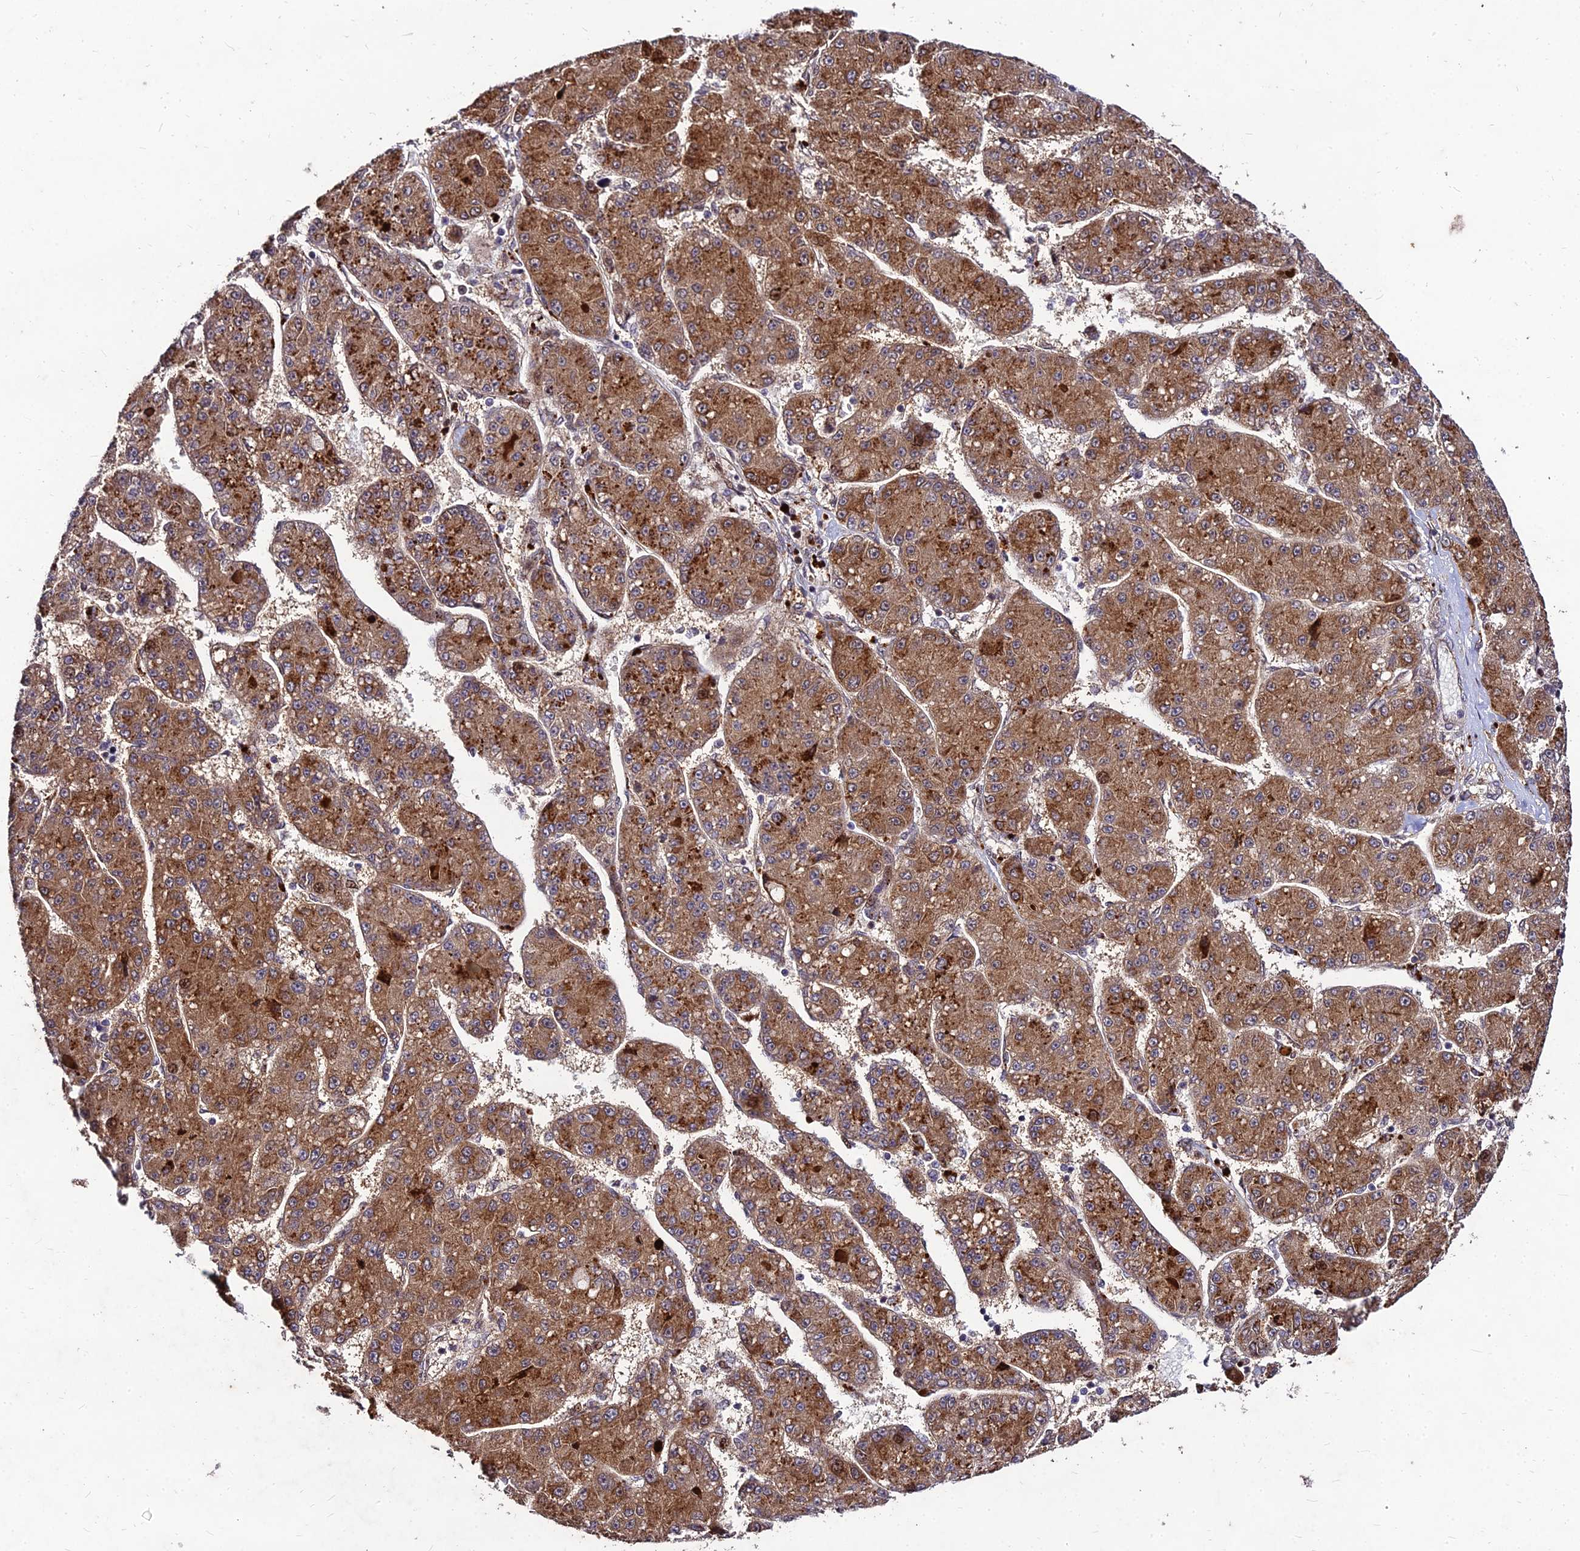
{"staining": {"intensity": "strong", "quantity": ">75%", "location": "cytoplasmic/membranous"}, "tissue": "liver cancer", "cell_type": "Tumor cells", "image_type": "cancer", "snomed": [{"axis": "morphology", "description": "Carcinoma, Hepatocellular, NOS"}, {"axis": "topography", "description": "Liver"}], "caption": "Hepatocellular carcinoma (liver) tissue reveals strong cytoplasmic/membranous staining in about >75% of tumor cells", "gene": "MKKS", "patient": {"sex": "male", "age": 67}}